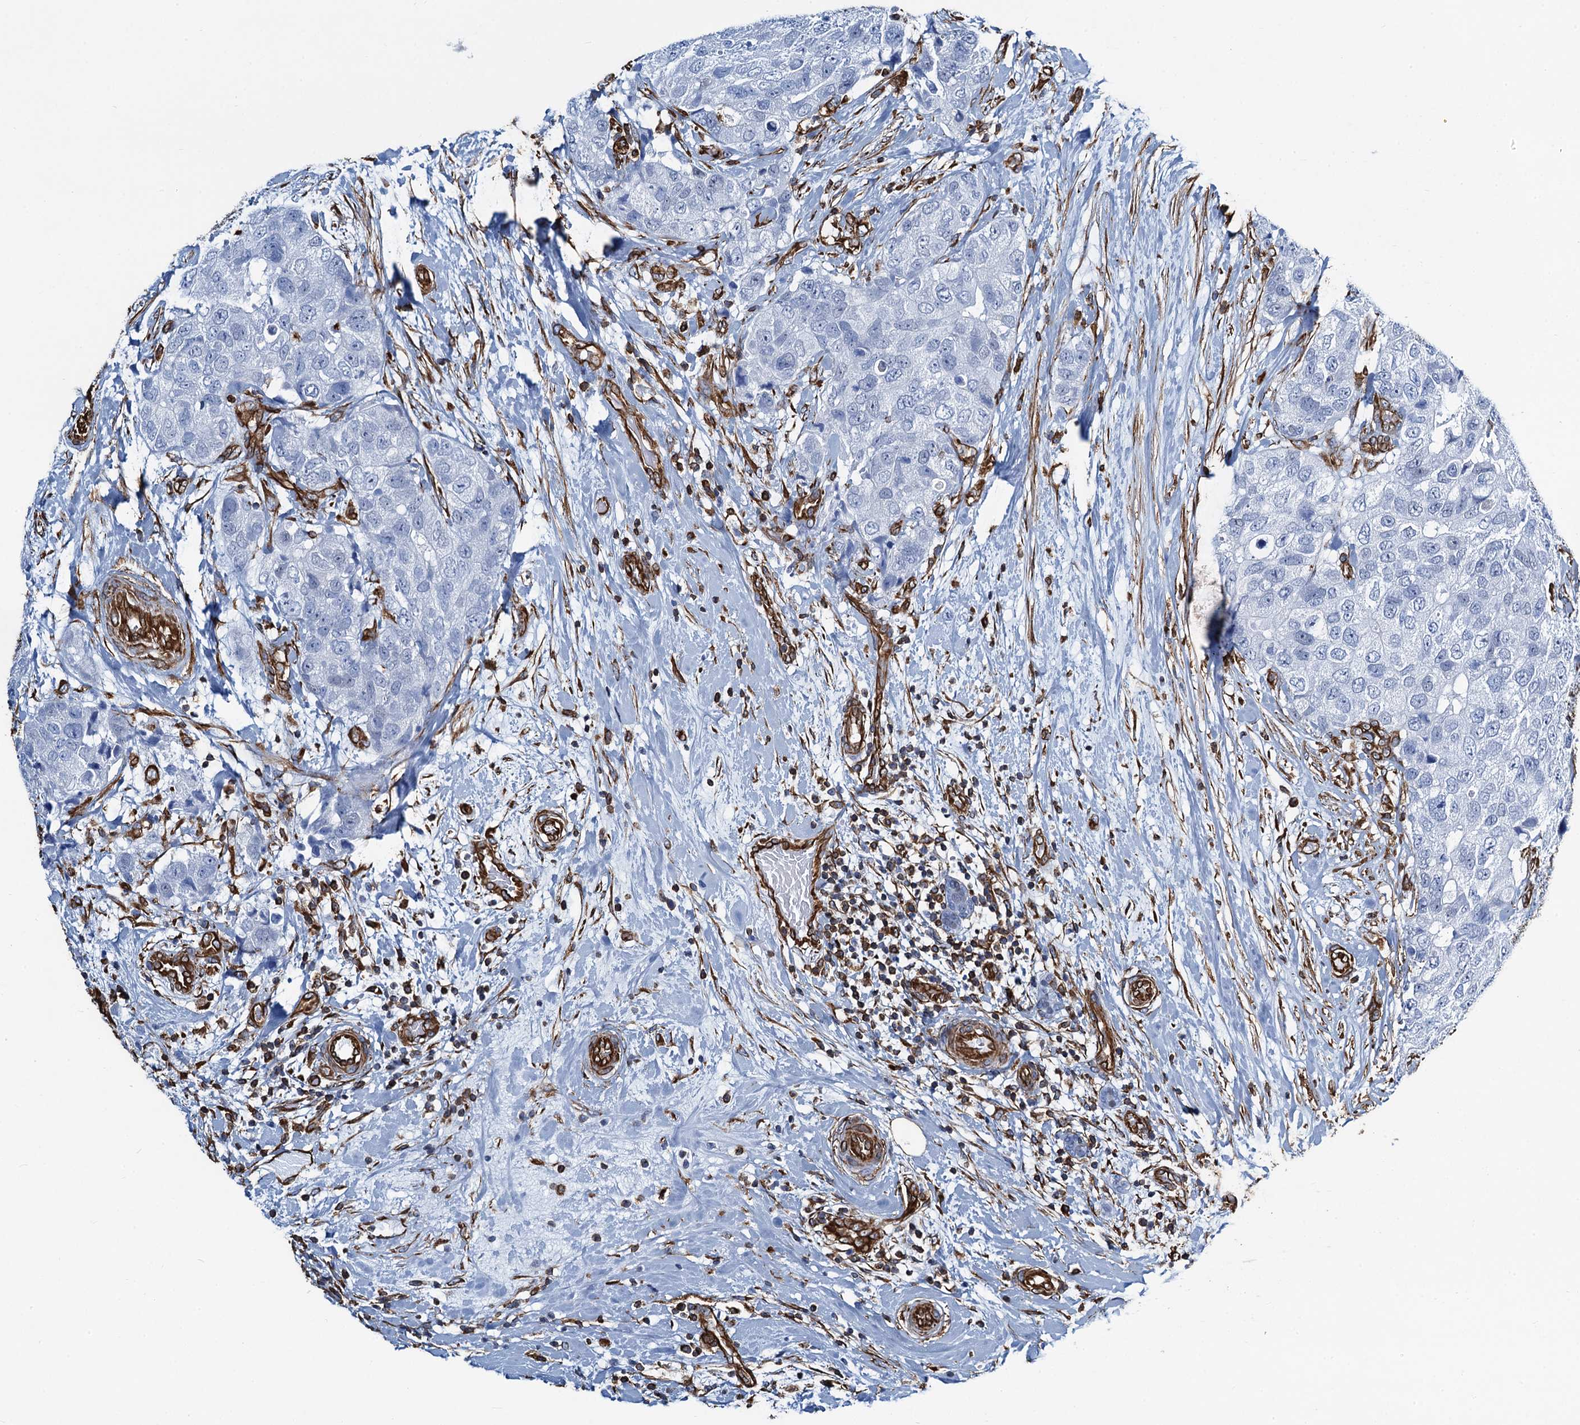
{"staining": {"intensity": "negative", "quantity": "none", "location": "none"}, "tissue": "breast cancer", "cell_type": "Tumor cells", "image_type": "cancer", "snomed": [{"axis": "morphology", "description": "Duct carcinoma"}, {"axis": "topography", "description": "Breast"}], "caption": "IHC of human breast invasive ductal carcinoma displays no expression in tumor cells. (DAB (3,3'-diaminobenzidine) IHC with hematoxylin counter stain).", "gene": "PGM2", "patient": {"sex": "female", "age": 62}}